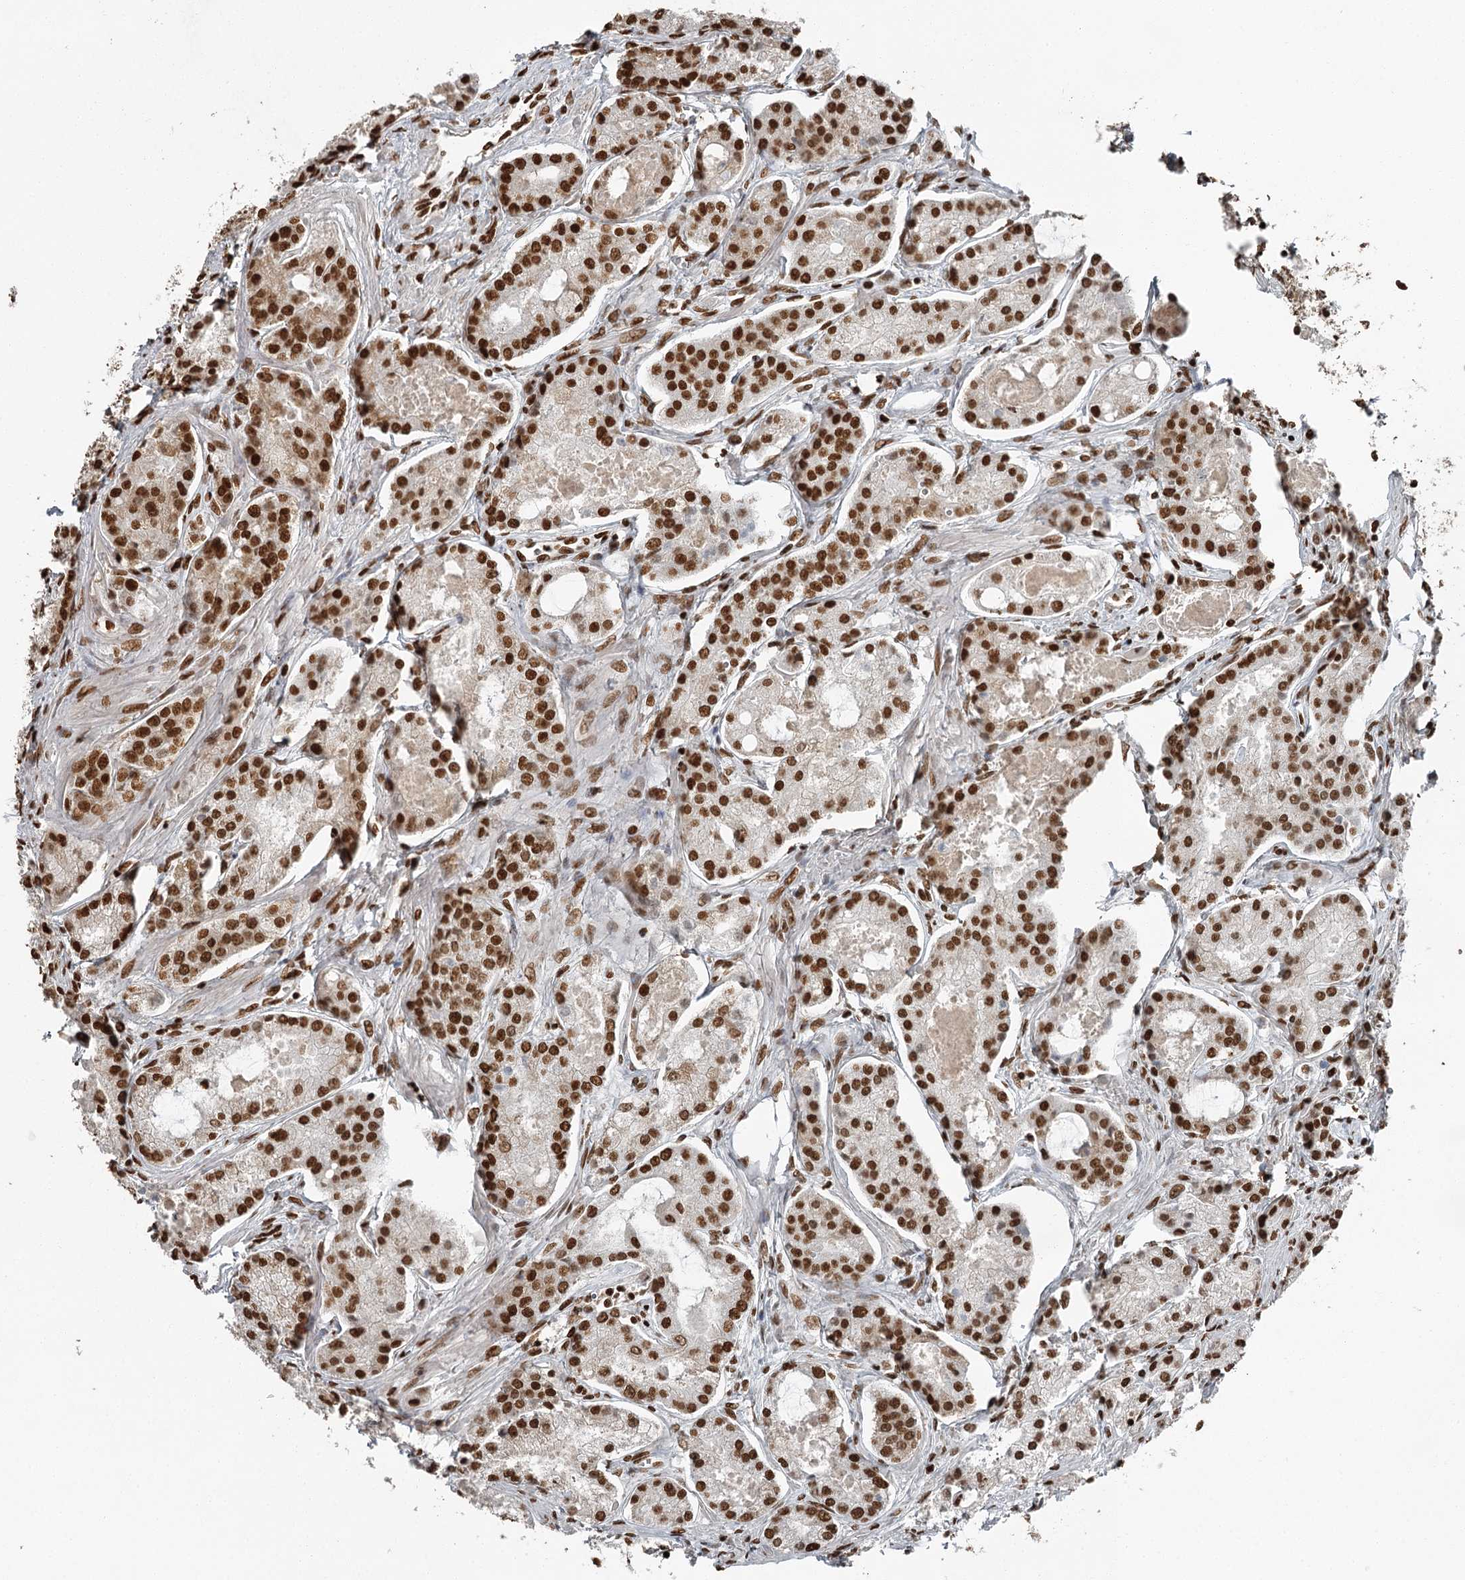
{"staining": {"intensity": "strong", "quantity": ">75%", "location": "nuclear"}, "tissue": "prostate cancer", "cell_type": "Tumor cells", "image_type": "cancer", "snomed": [{"axis": "morphology", "description": "Adenocarcinoma, Low grade"}, {"axis": "topography", "description": "Prostate"}], "caption": "Tumor cells exhibit high levels of strong nuclear staining in approximately >75% of cells in human prostate cancer.", "gene": "RBBP7", "patient": {"sex": "male", "age": 68}}